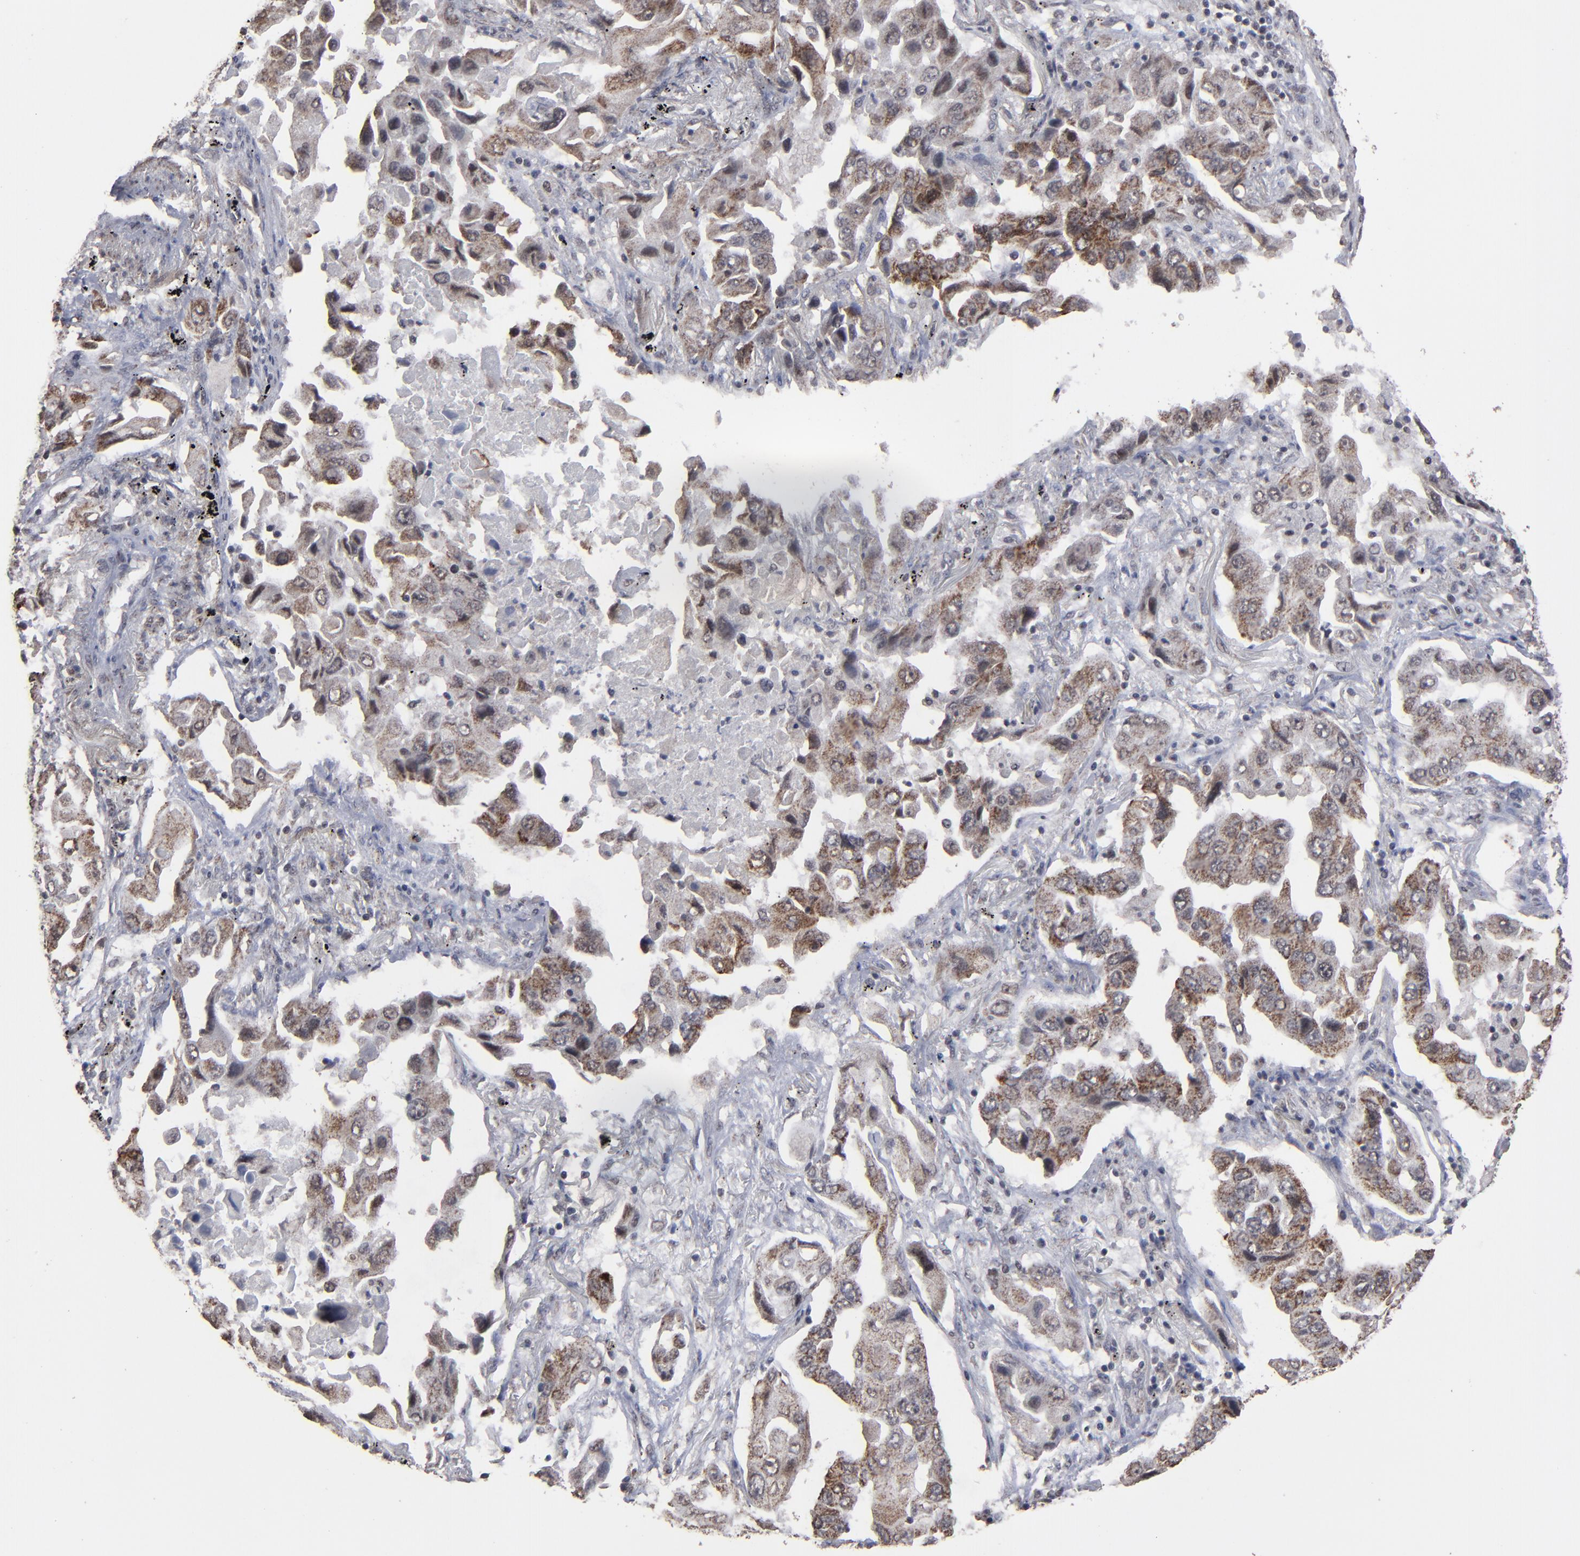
{"staining": {"intensity": "moderate", "quantity": ">75%", "location": "cytoplasmic/membranous"}, "tissue": "lung cancer", "cell_type": "Tumor cells", "image_type": "cancer", "snomed": [{"axis": "morphology", "description": "Adenocarcinoma, NOS"}, {"axis": "topography", "description": "Lung"}], "caption": "A photomicrograph of lung adenocarcinoma stained for a protein demonstrates moderate cytoplasmic/membranous brown staining in tumor cells.", "gene": "BNIP3", "patient": {"sex": "female", "age": 65}}